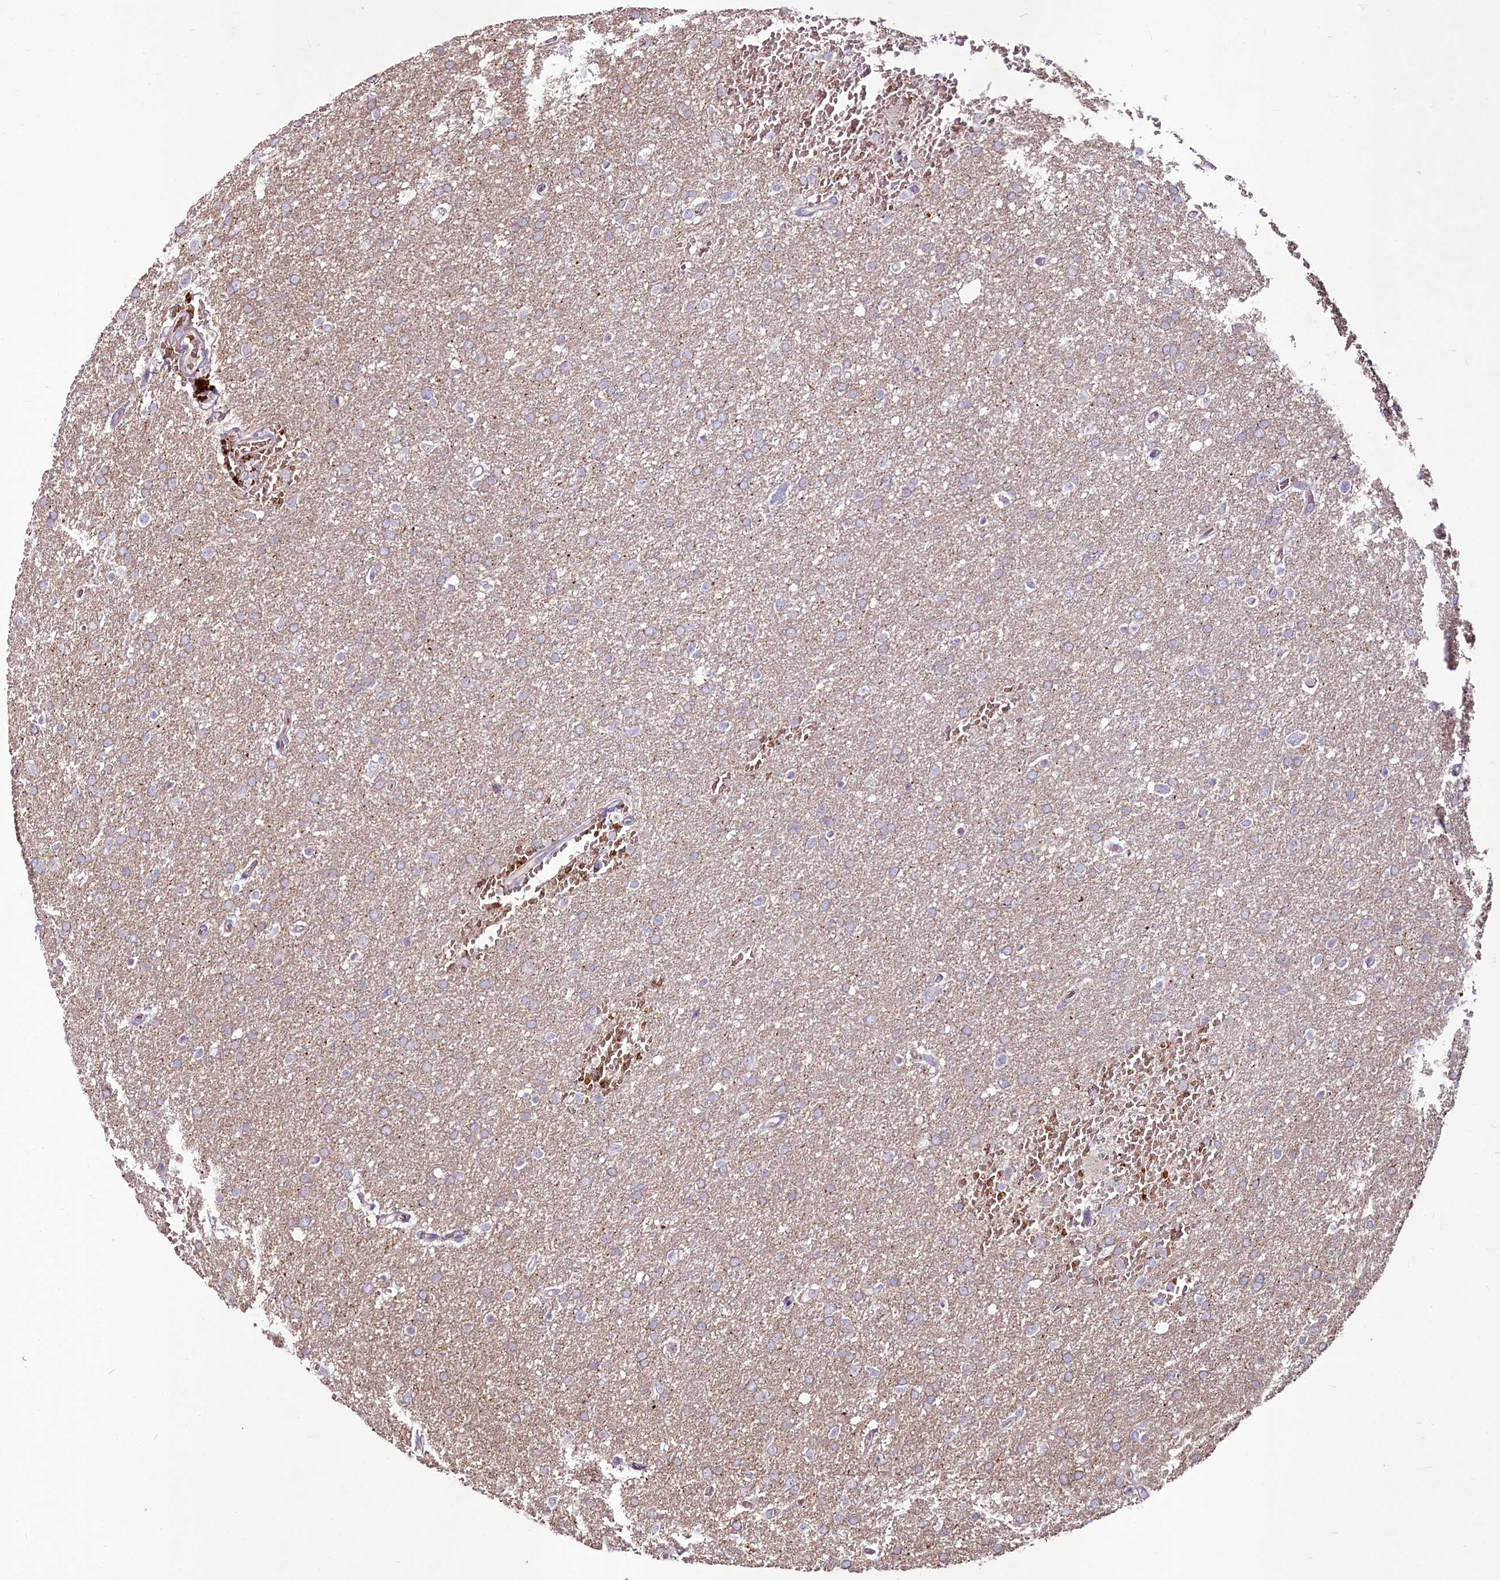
{"staining": {"intensity": "negative", "quantity": "none", "location": "none"}, "tissue": "glioma", "cell_type": "Tumor cells", "image_type": "cancer", "snomed": [{"axis": "morphology", "description": "Glioma, malignant, High grade"}, {"axis": "topography", "description": "Cerebral cortex"}], "caption": "An immunohistochemistry (IHC) photomicrograph of malignant glioma (high-grade) is shown. There is no staining in tumor cells of malignant glioma (high-grade).", "gene": "SUSD3", "patient": {"sex": "female", "age": 36}}